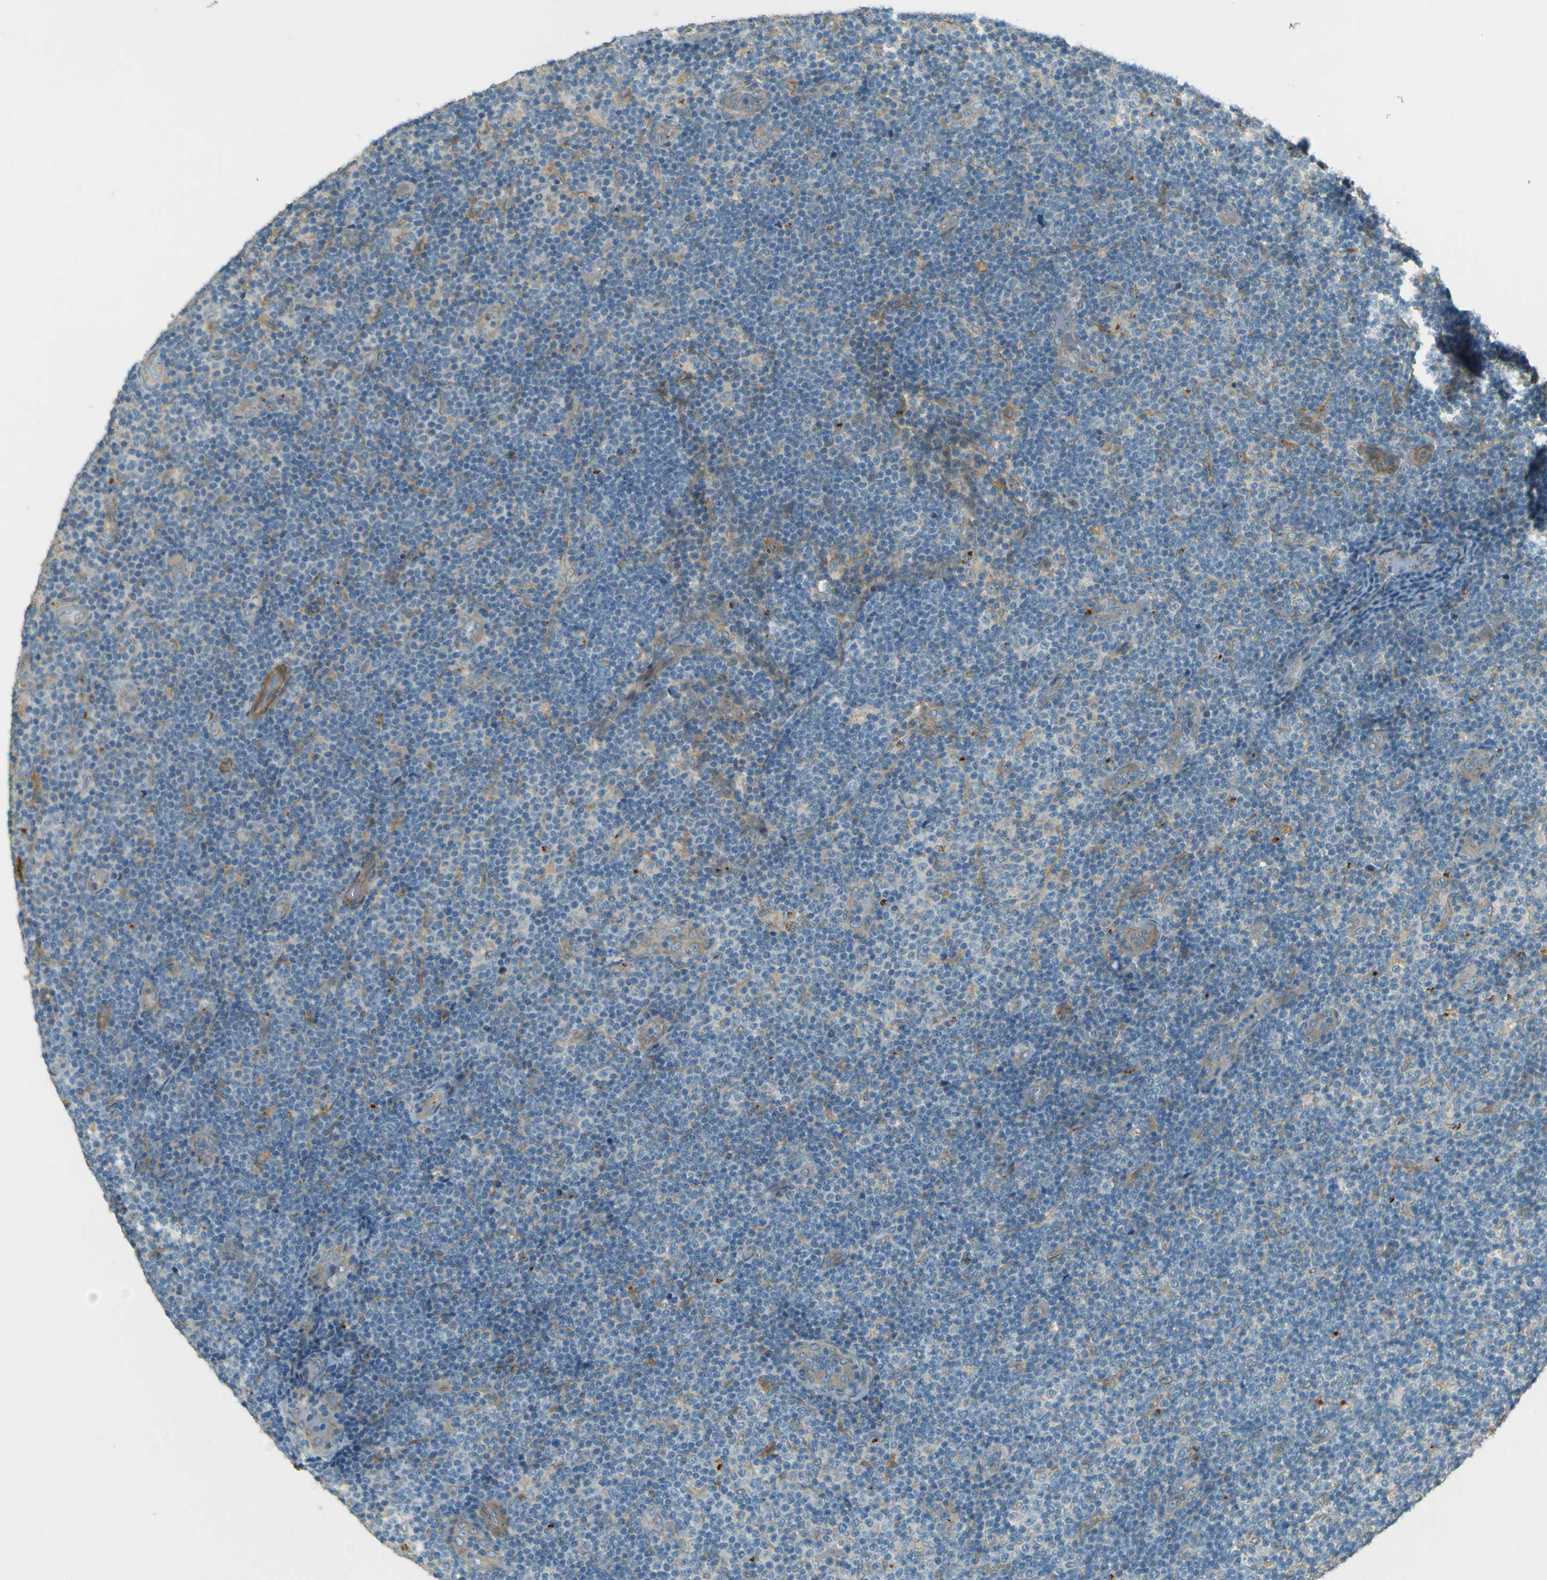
{"staining": {"intensity": "negative", "quantity": "none", "location": "none"}, "tissue": "lymphoma", "cell_type": "Tumor cells", "image_type": "cancer", "snomed": [{"axis": "morphology", "description": "Malignant lymphoma, non-Hodgkin's type, Low grade"}, {"axis": "topography", "description": "Lymph node"}], "caption": "The immunohistochemistry micrograph has no significant expression in tumor cells of lymphoma tissue.", "gene": "NEXN", "patient": {"sex": "male", "age": 83}}